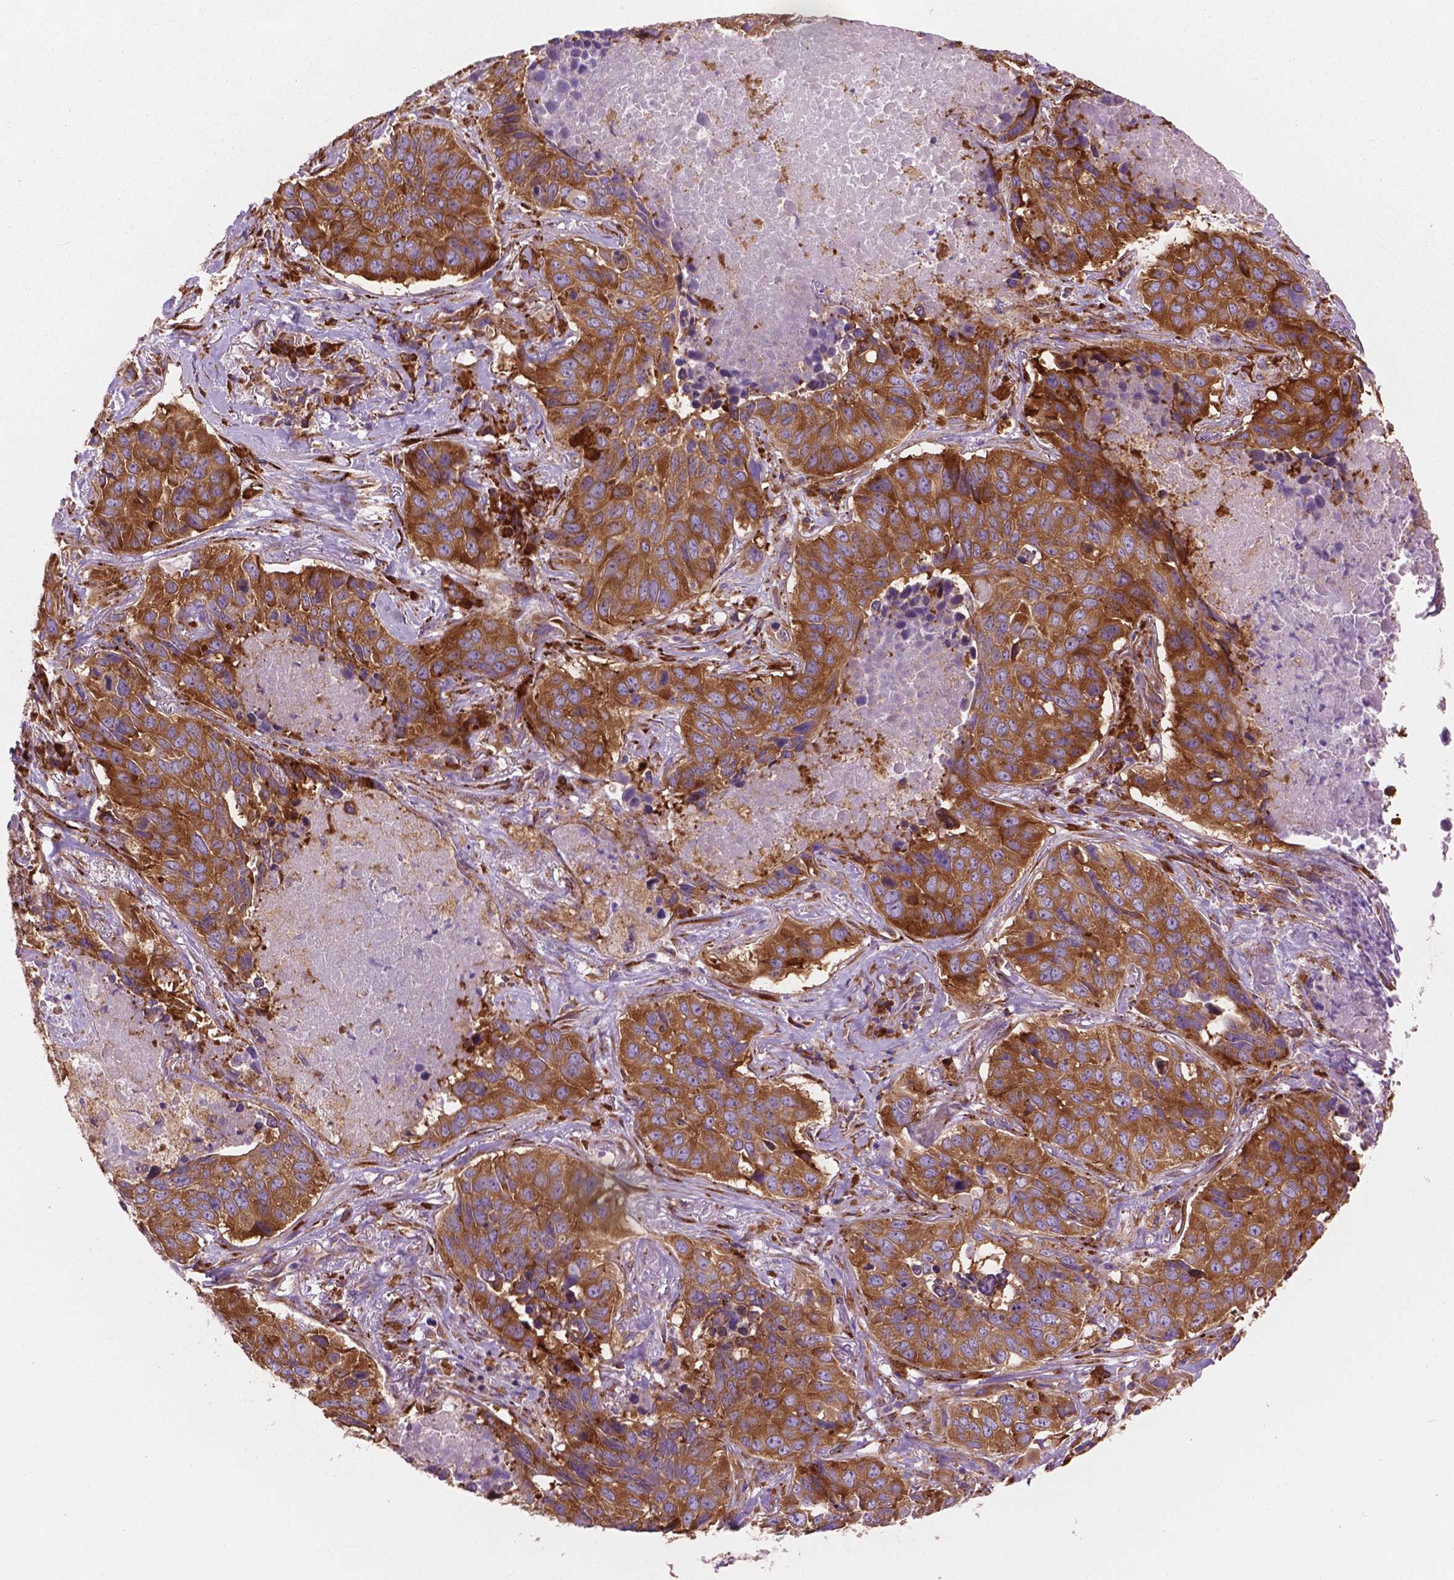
{"staining": {"intensity": "moderate", "quantity": ">75%", "location": "cytoplasmic/membranous"}, "tissue": "lung cancer", "cell_type": "Tumor cells", "image_type": "cancer", "snomed": [{"axis": "morphology", "description": "Normal tissue, NOS"}, {"axis": "morphology", "description": "Squamous cell carcinoma, NOS"}, {"axis": "topography", "description": "Bronchus"}, {"axis": "topography", "description": "Lung"}], "caption": "Lung squamous cell carcinoma tissue demonstrates moderate cytoplasmic/membranous staining in about >75% of tumor cells, visualized by immunohistochemistry. (Stains: DAB (3,3'-diaminobenzidine) in brown, nuclei in blue, Microscopy: brightfield microscopy at high magnification).", "gene": "RPL37A", "patient": {"sex": "male", "age": 64}}